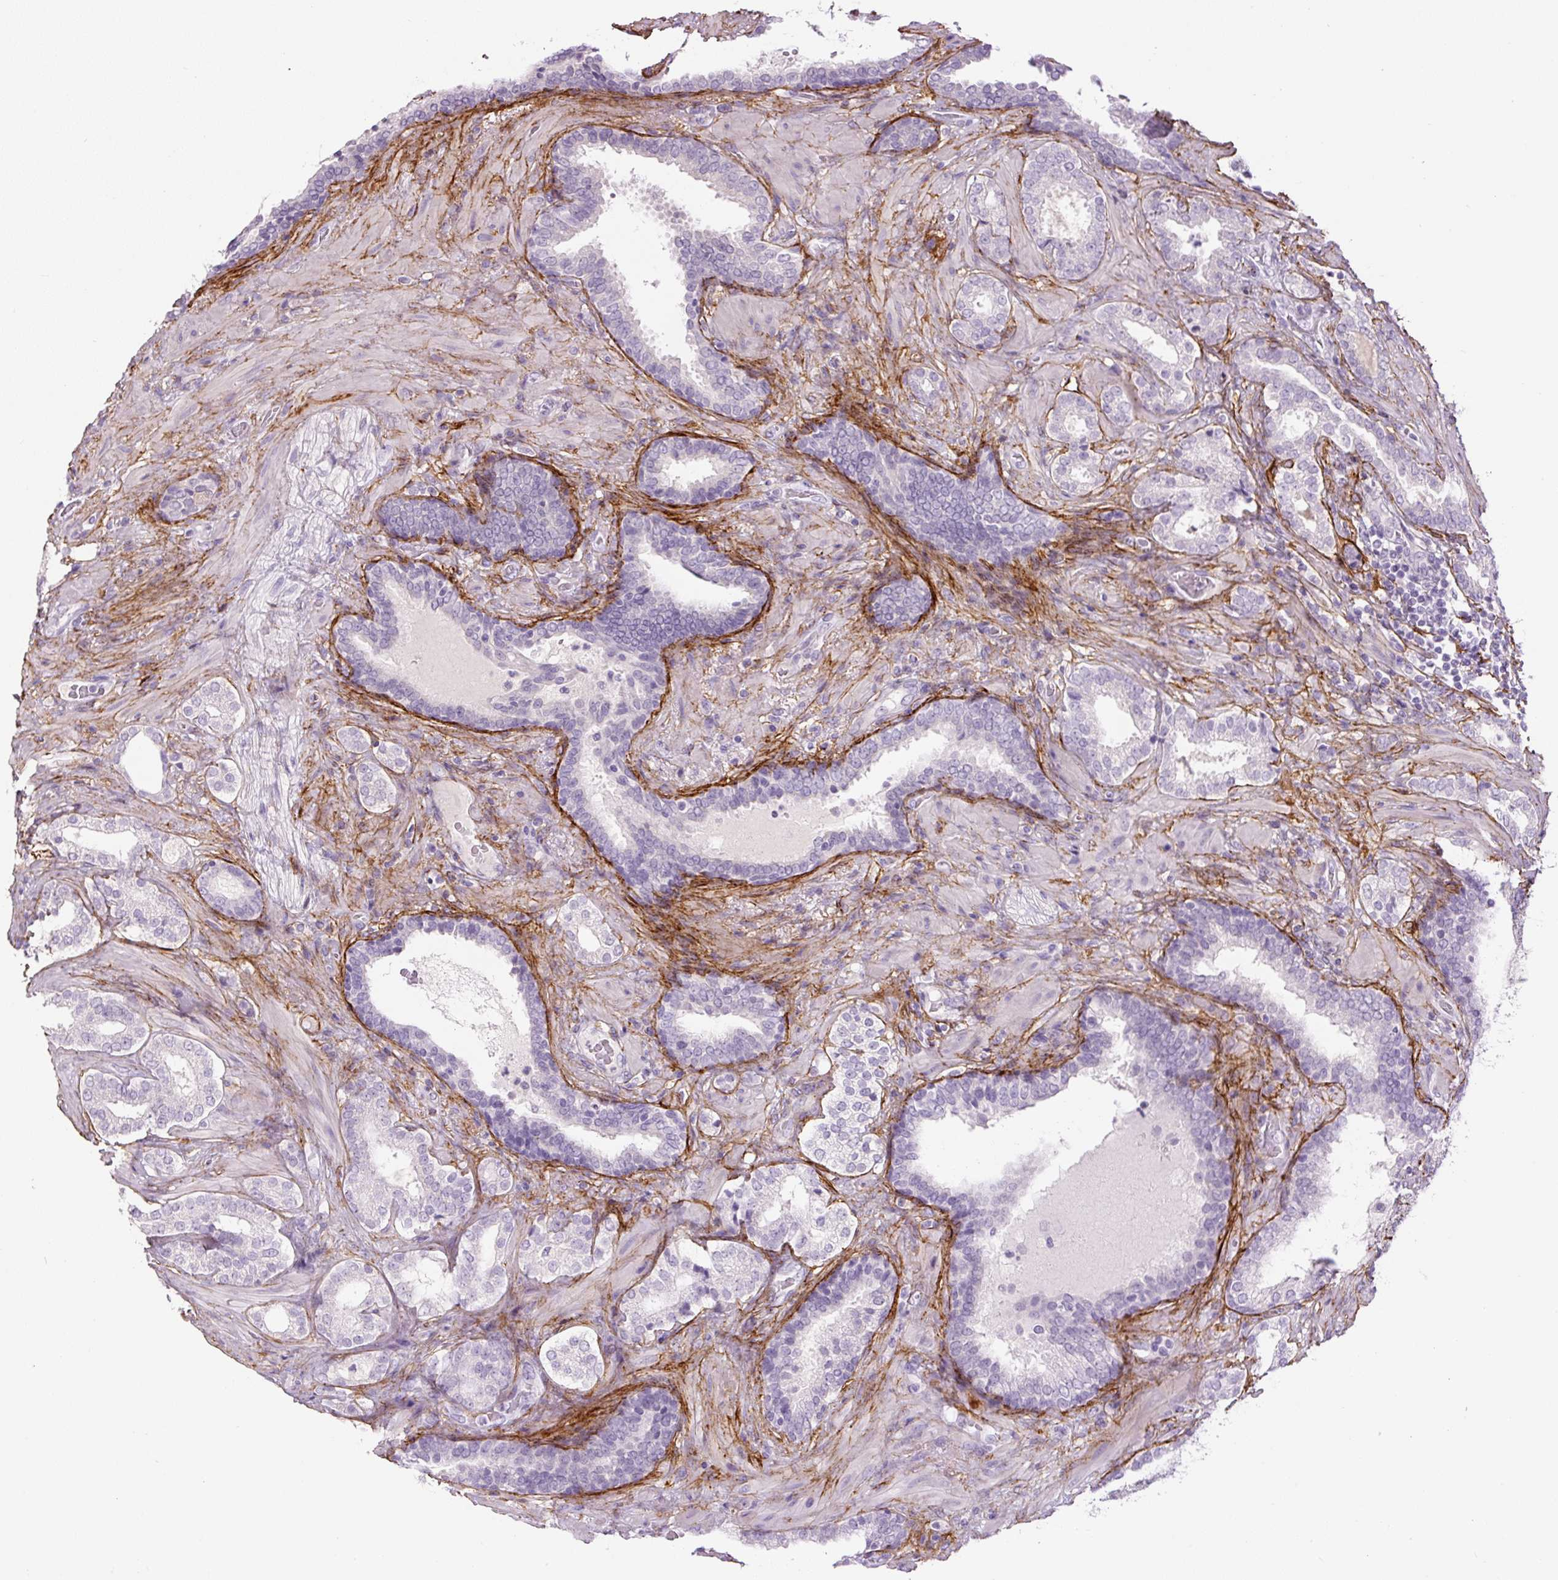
{"staining": {"intensity": "negative", "quantity": "none", "location": "none"}, "tissue": "prostate cancer", "cell_type": "Tumor cells", "image_type": "cancer", "snomed": [{"axis": "morphology", "description": "Adenocarcinoma, High grade"}, {"axis": "topography", "description": "Prostate"}], "caption": "High power microscopy micrograph of an IHC photomicrograph of prostate cancer (adenocarcinoma (high-grade)), revealing no significant expression in tumor cells.", "gene": "FBN1", "patient": {"sex": "male", "age": 65}}